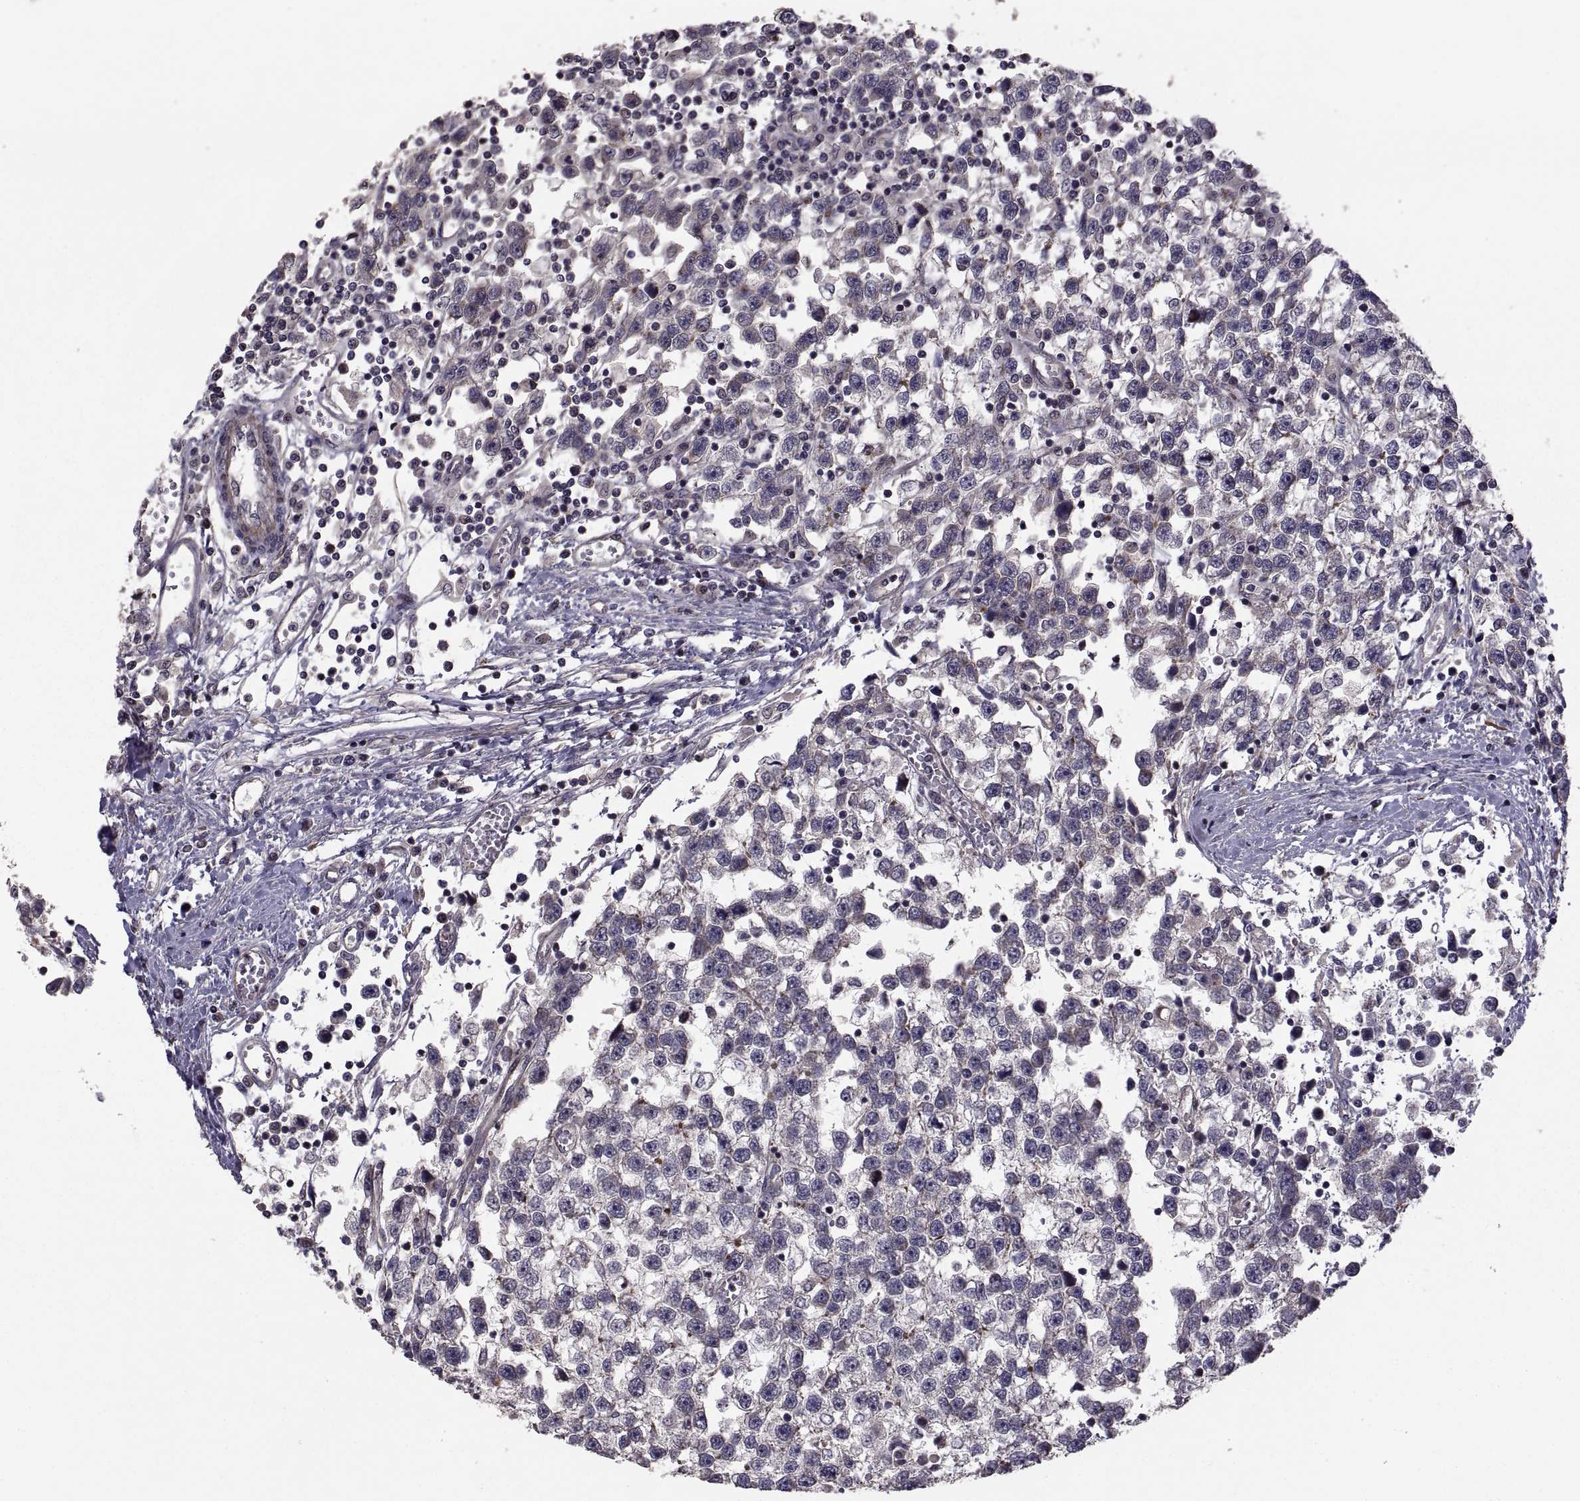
{"staining": {"intensity": "negative", "quantity": "none", "location": "none"}, "tissue": "testis cancer", "cell_type": "Tumor cells", "image_type": "cancer", "snomed": [{"axis": "morphology", "description": "Seminoma, NOS"}, {"axis": "topography", "description": "Testis"}], "caption": "The IHC histopathology image has no significant expression in tumor cells of testis cancer (seminoma) tissue.", "gene": "PMM2", "patient": {"sex": "male", "age": 34}}